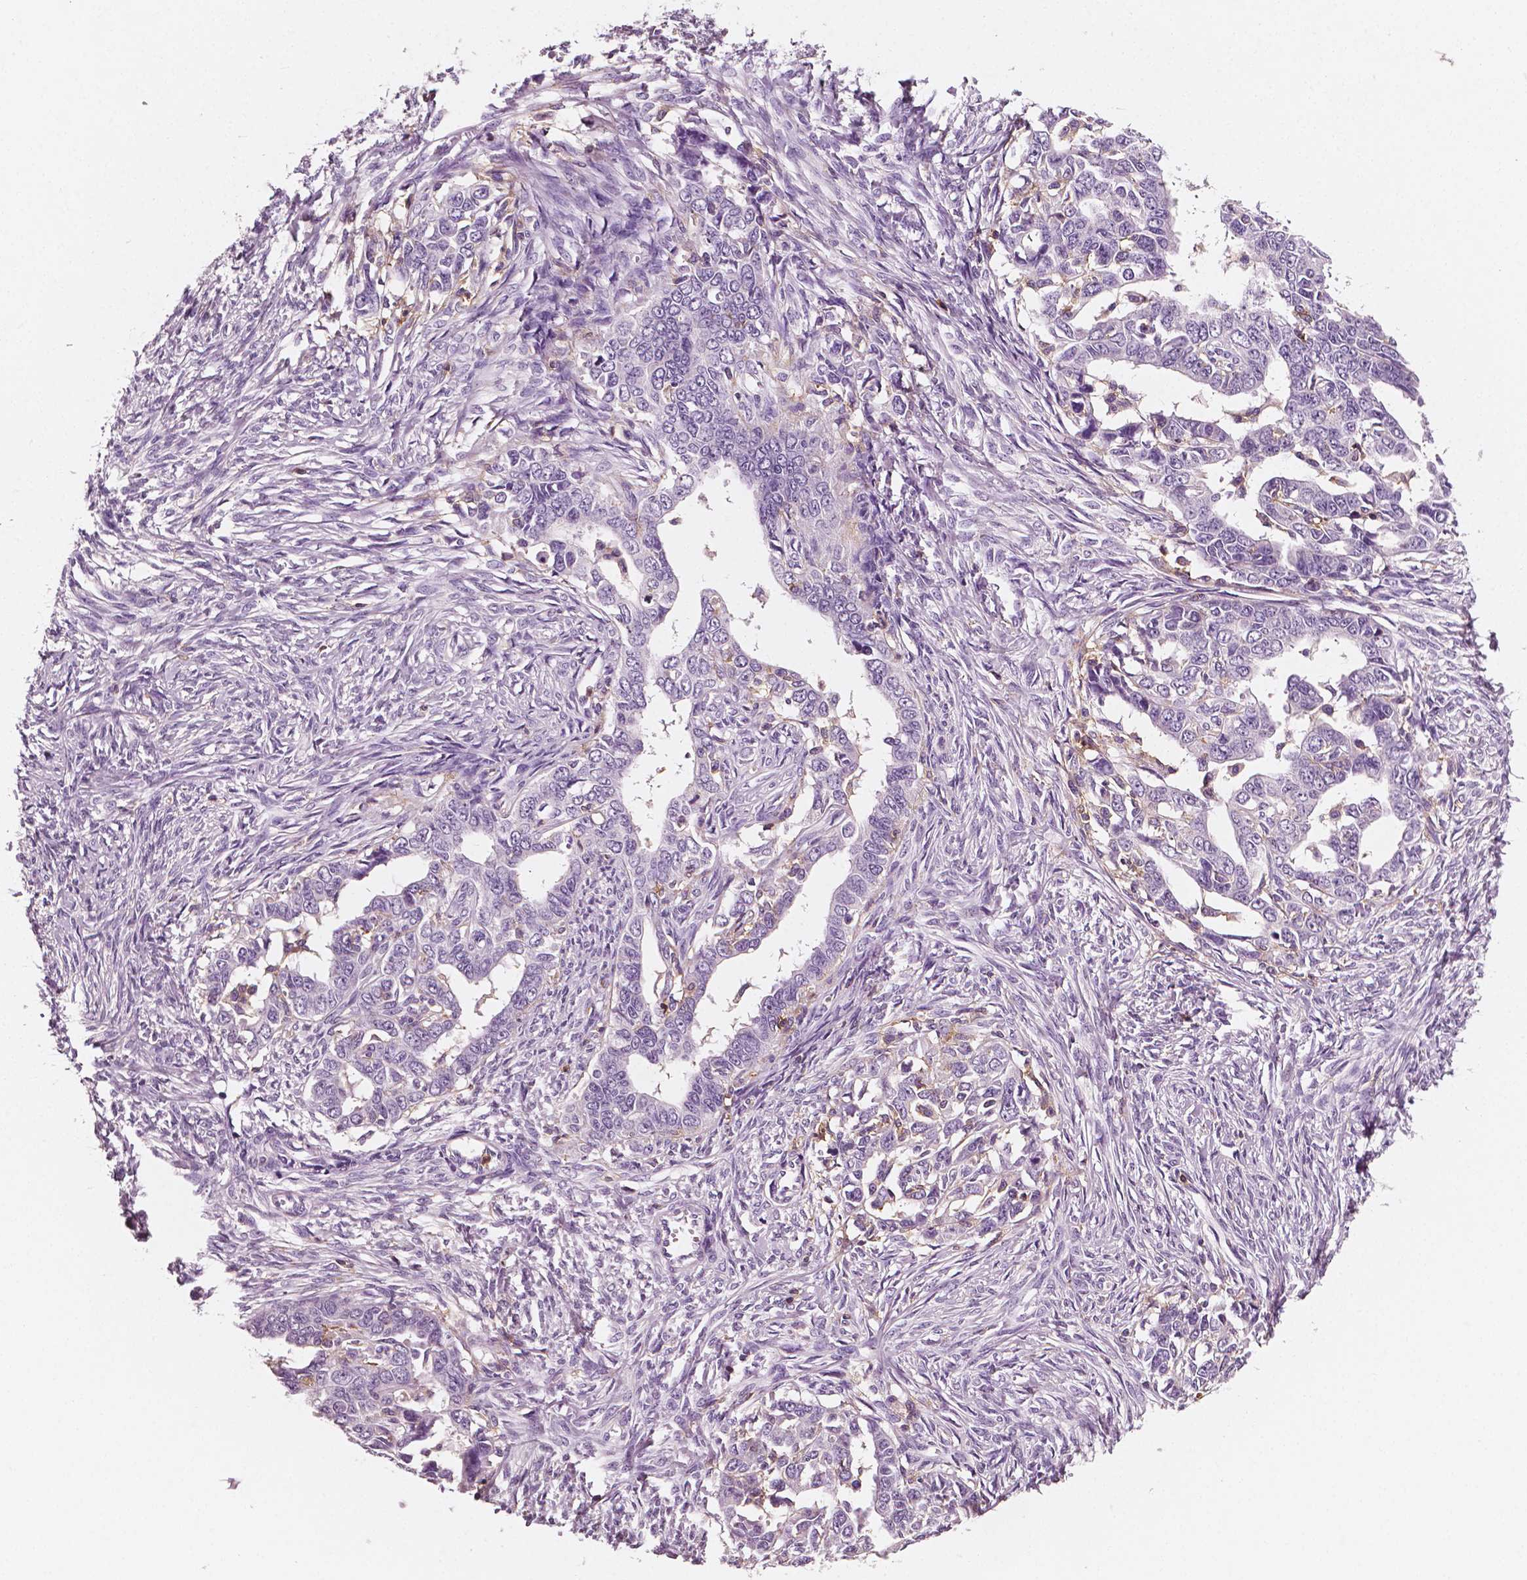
{"staining": {"intensity": "negative", "quantity": "none", "location": "none"}, "tissue": "ovarian cancer", "cell_type": "Tumor cells", "image_type": "cancer", "snomed": [{"axis": "morphology", "description": "Cystadenocarcinoma, serous, NOS"}, {"axis": "topography", "description": "Ovary"}], "caption": "Tumor cells are negative for brown protein staining in ovarian cancer. (DAB immunohistochemistry (IHC) visualized using brightfield microscopy, high magnification).", "gene": "PTPRC", "patient": {"sex": "female", "age": 69}}